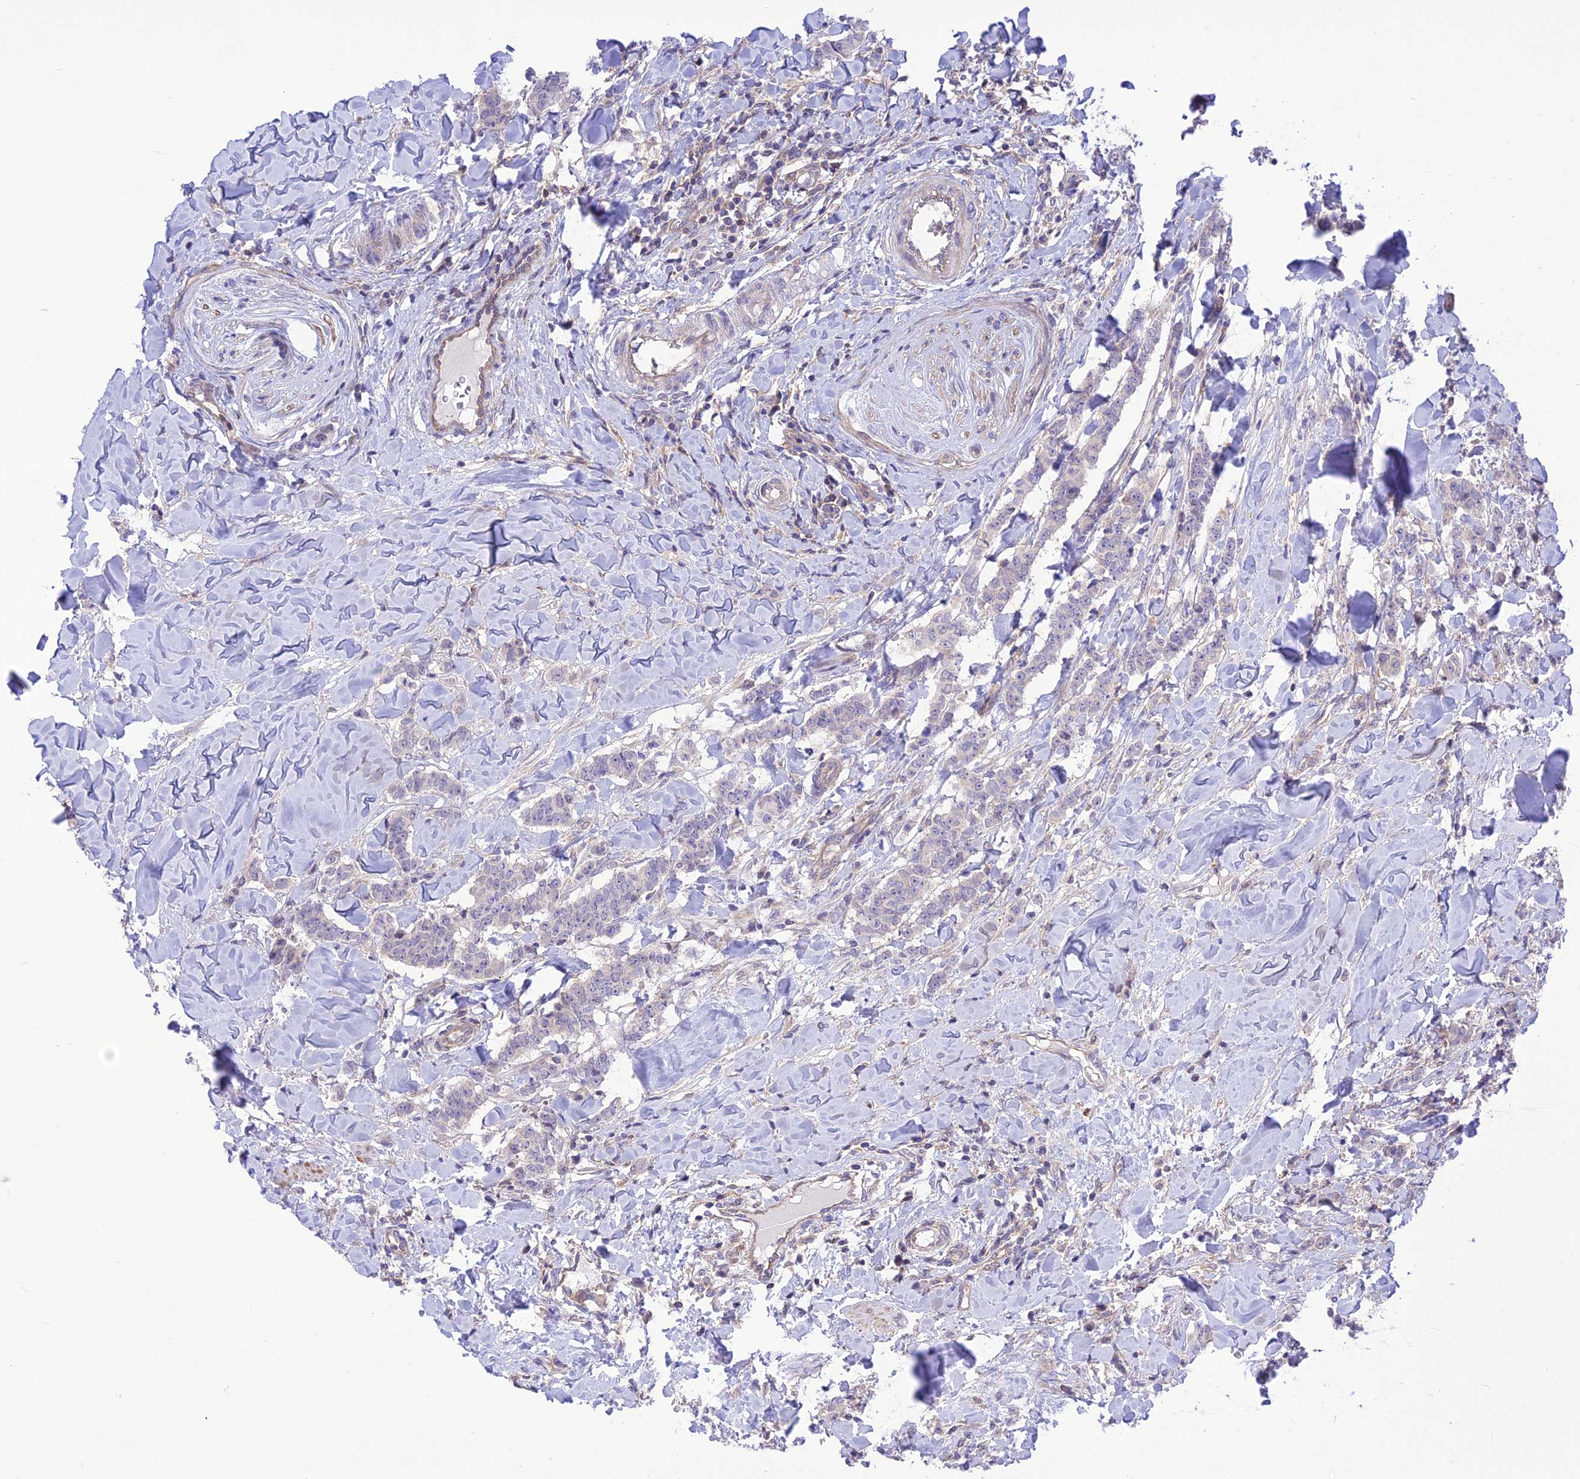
{"staining": {"intensity": "negative", "quantity": "none", "location": "none"}, "tissue": "breast cancer", "cell_type": "Tumor cells", "image_type": "cancer", "snomed": [{"axis": "morphology", "description": "Duct carcinoma"}, {"axis": "topography", "description": "Breast"}], "caption": "Immunohistochemistry (IHC) histopathology image of neoplastic tissue: human breast cancer (intraductal carcinoma) stained with DAB (3,3'-diaminobenzidine) displays no significant protein expression in tumor cells.", "gene": "FCHSD1", "patient": {"sex": "female", "age": 40}}